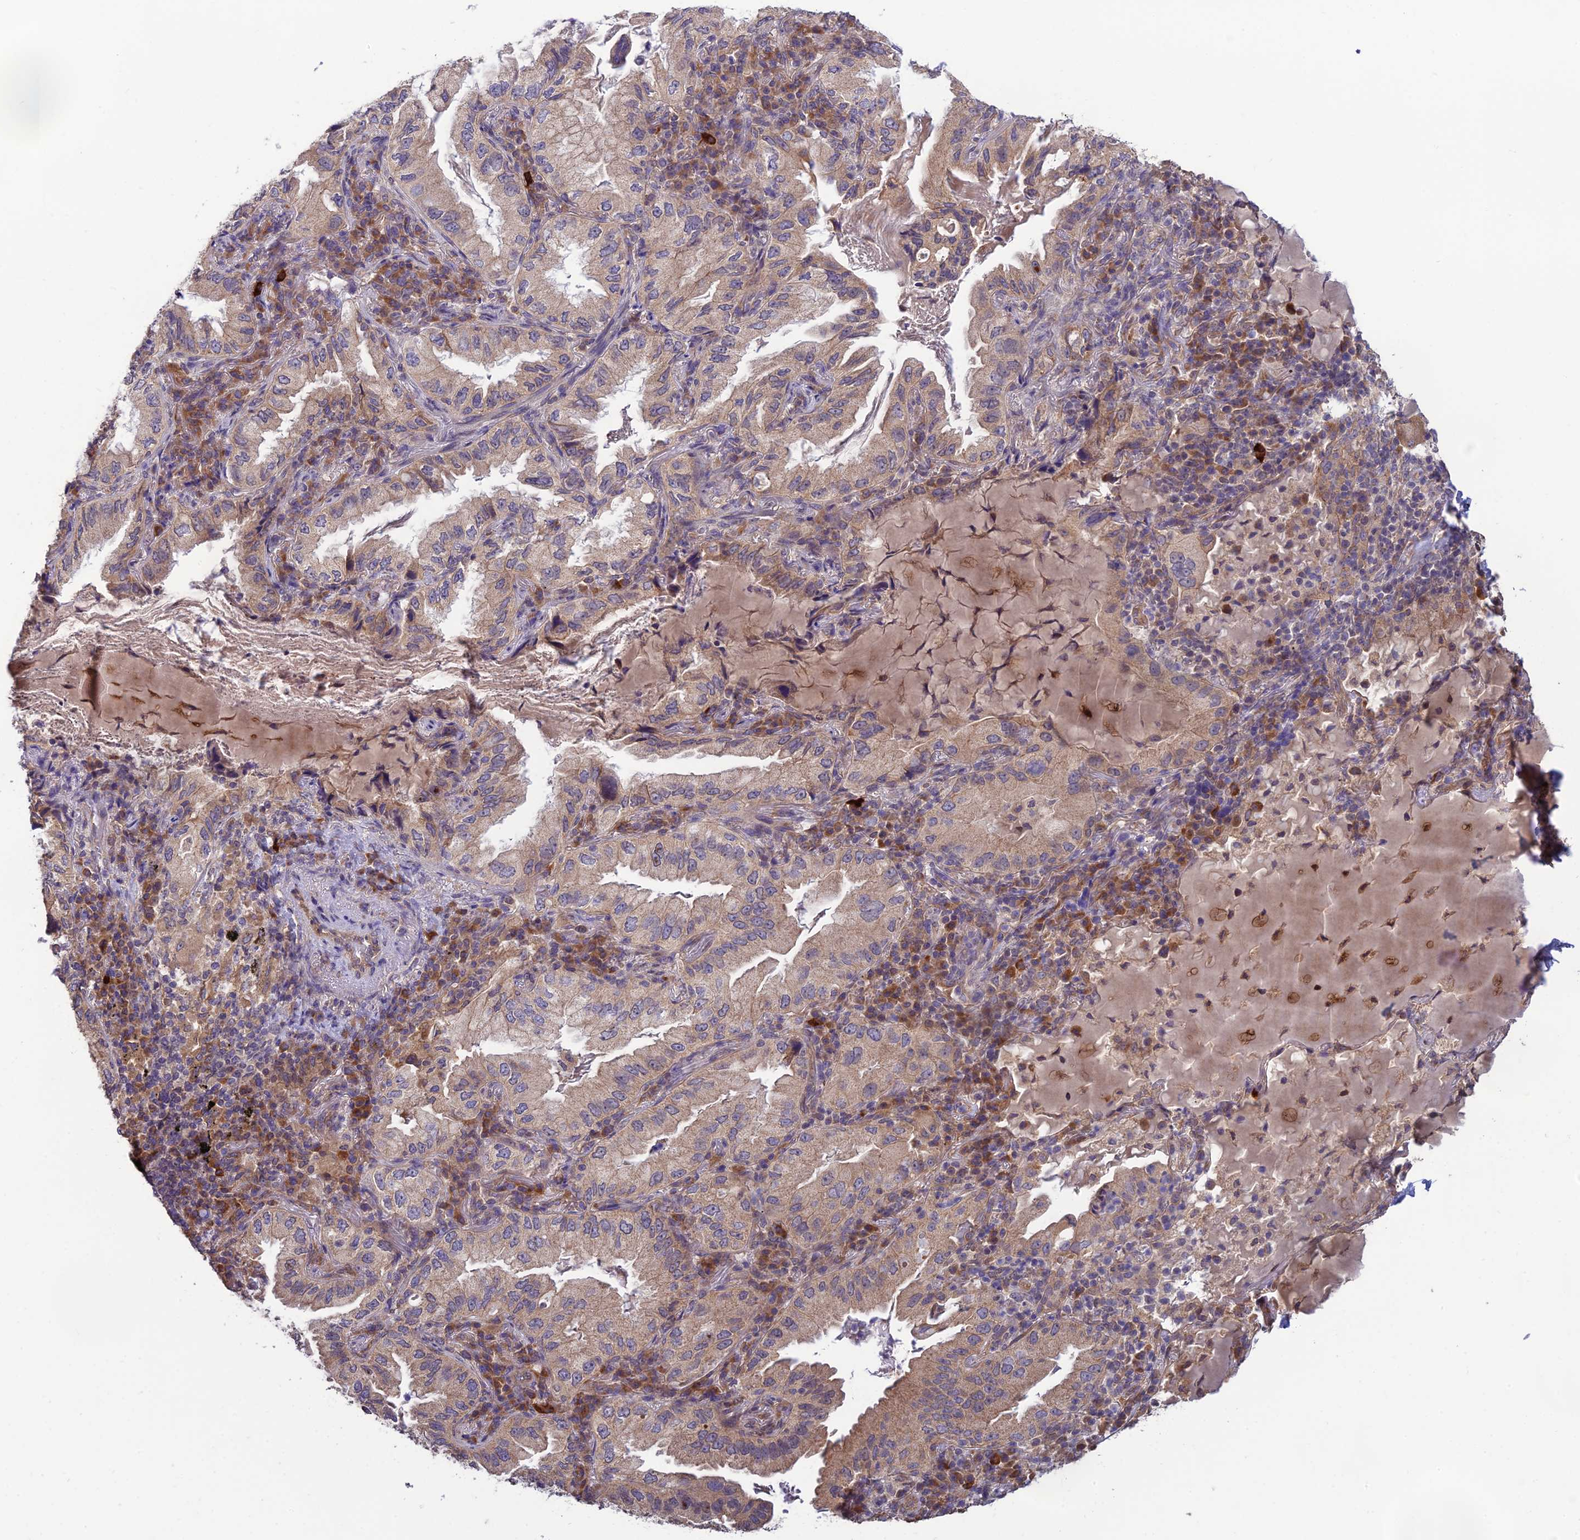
{"staining": {"intensity": "weak", "quantity": "25%-75%", "location": "cytoplasmic/membranous"}, "tissue": "lung cancer", "cell_type": "Tumor cells", "image_type": "cancer", "snomed": [{"axis": "morphology", "description": "Adenocarcinoma, NOS"}, {"axis": "topography", "description": "Lung"}], "caption": "Lung cancer was stained to show a protein in brown. There is low levels of weak cytoplasmic/membranous expression in approximately 25%-75% of tumor cells.", "gene": "MRNIP", "patient": {"sex": "female", "age": 69}}